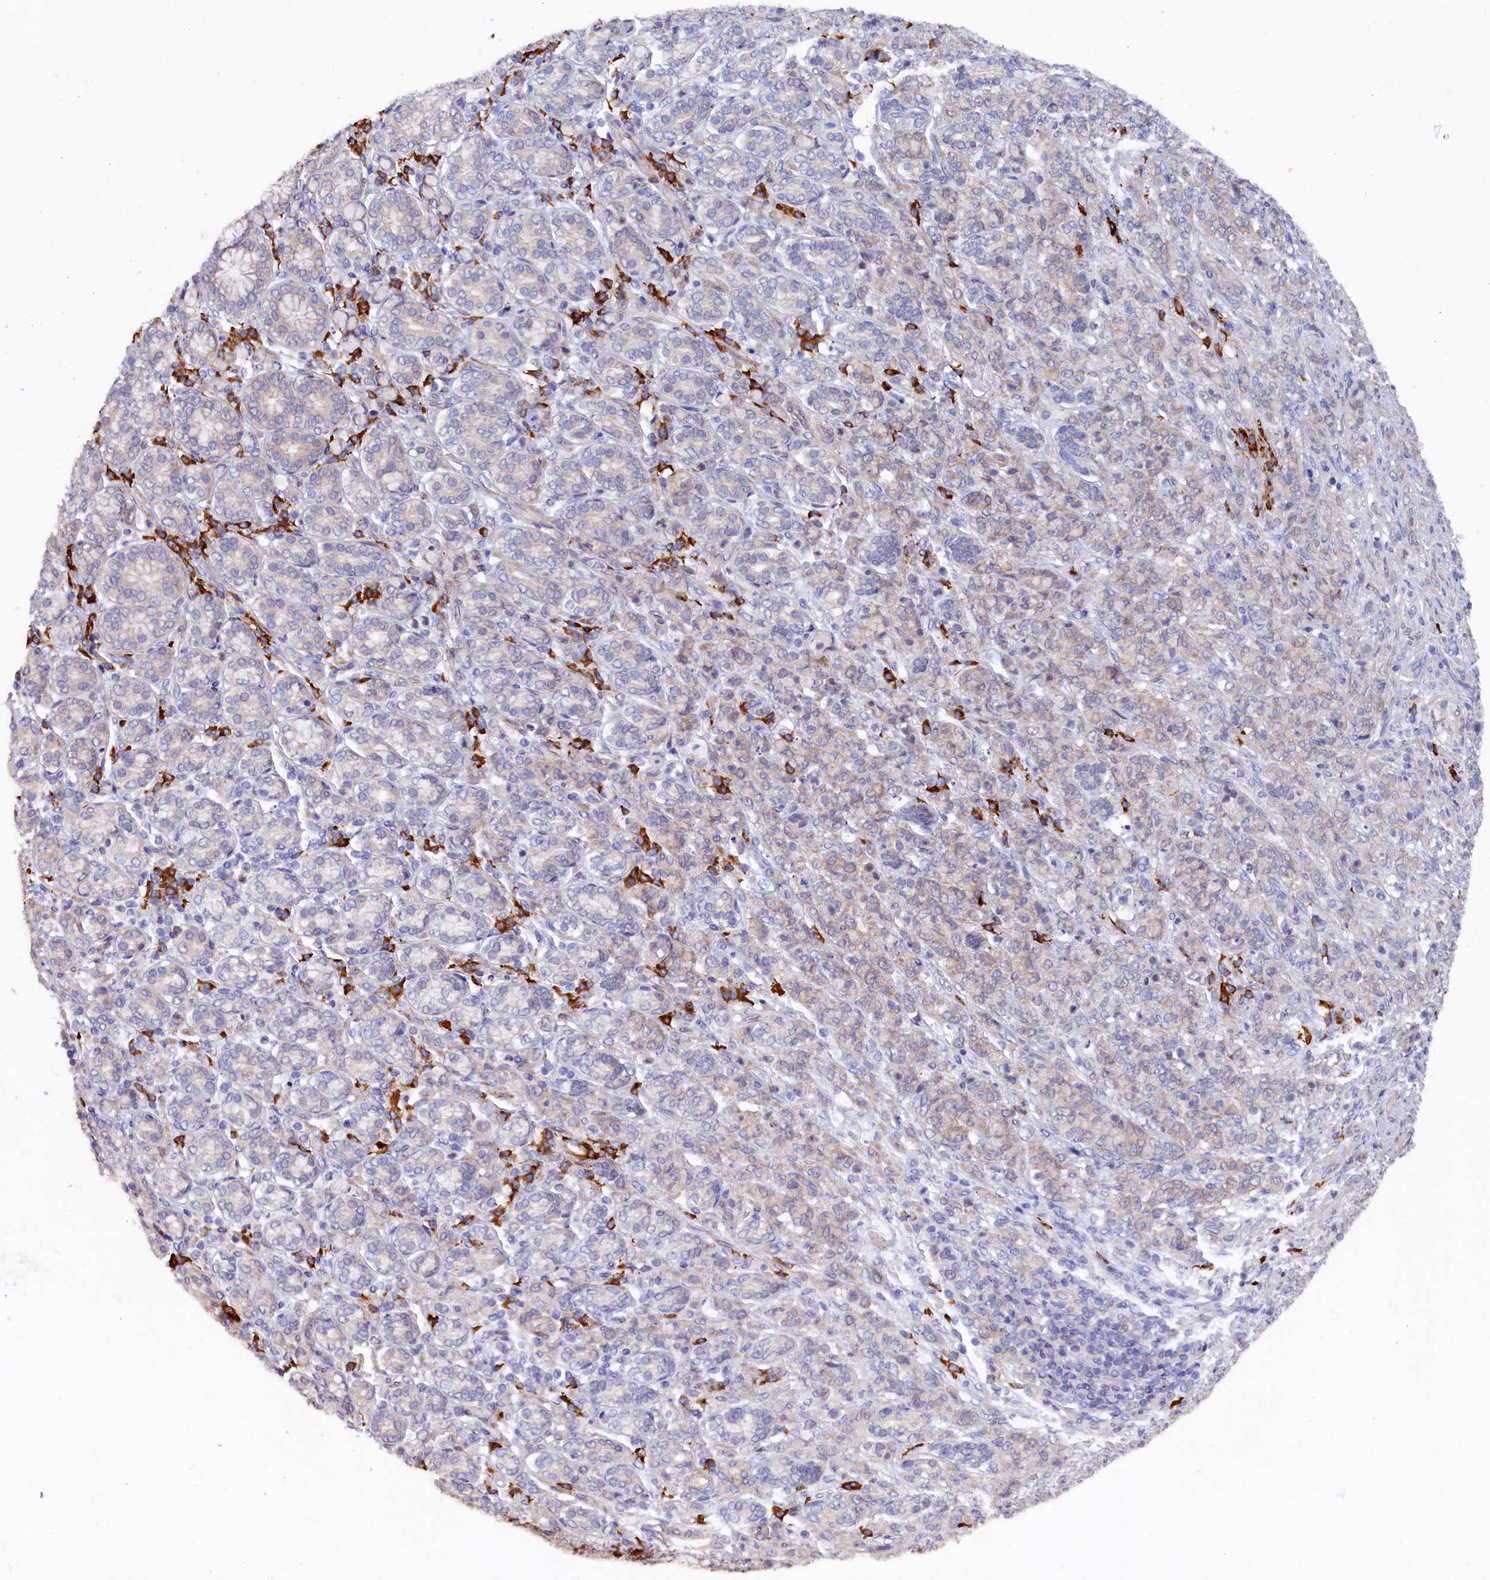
{"staining": {"intensity": "weak", "quantity": "<25%", "location": "cytoplasmic/membranous"}, "tissue": "stomach cancer", "cell_type": "Tumor cells", "image_type": "cancer", "snomed": [{"axis": "morphology", "description": "Adenocarcinoma, NOS"}, {"axis": "topography", "description": "Stomach"}], "caption": "Protein analysis of stomach cancer (adenocarcinoma) exhibits no significant expression in tumor cells.", "gene": "JPT2", "patient": {"sex": "female", "age": 79}}